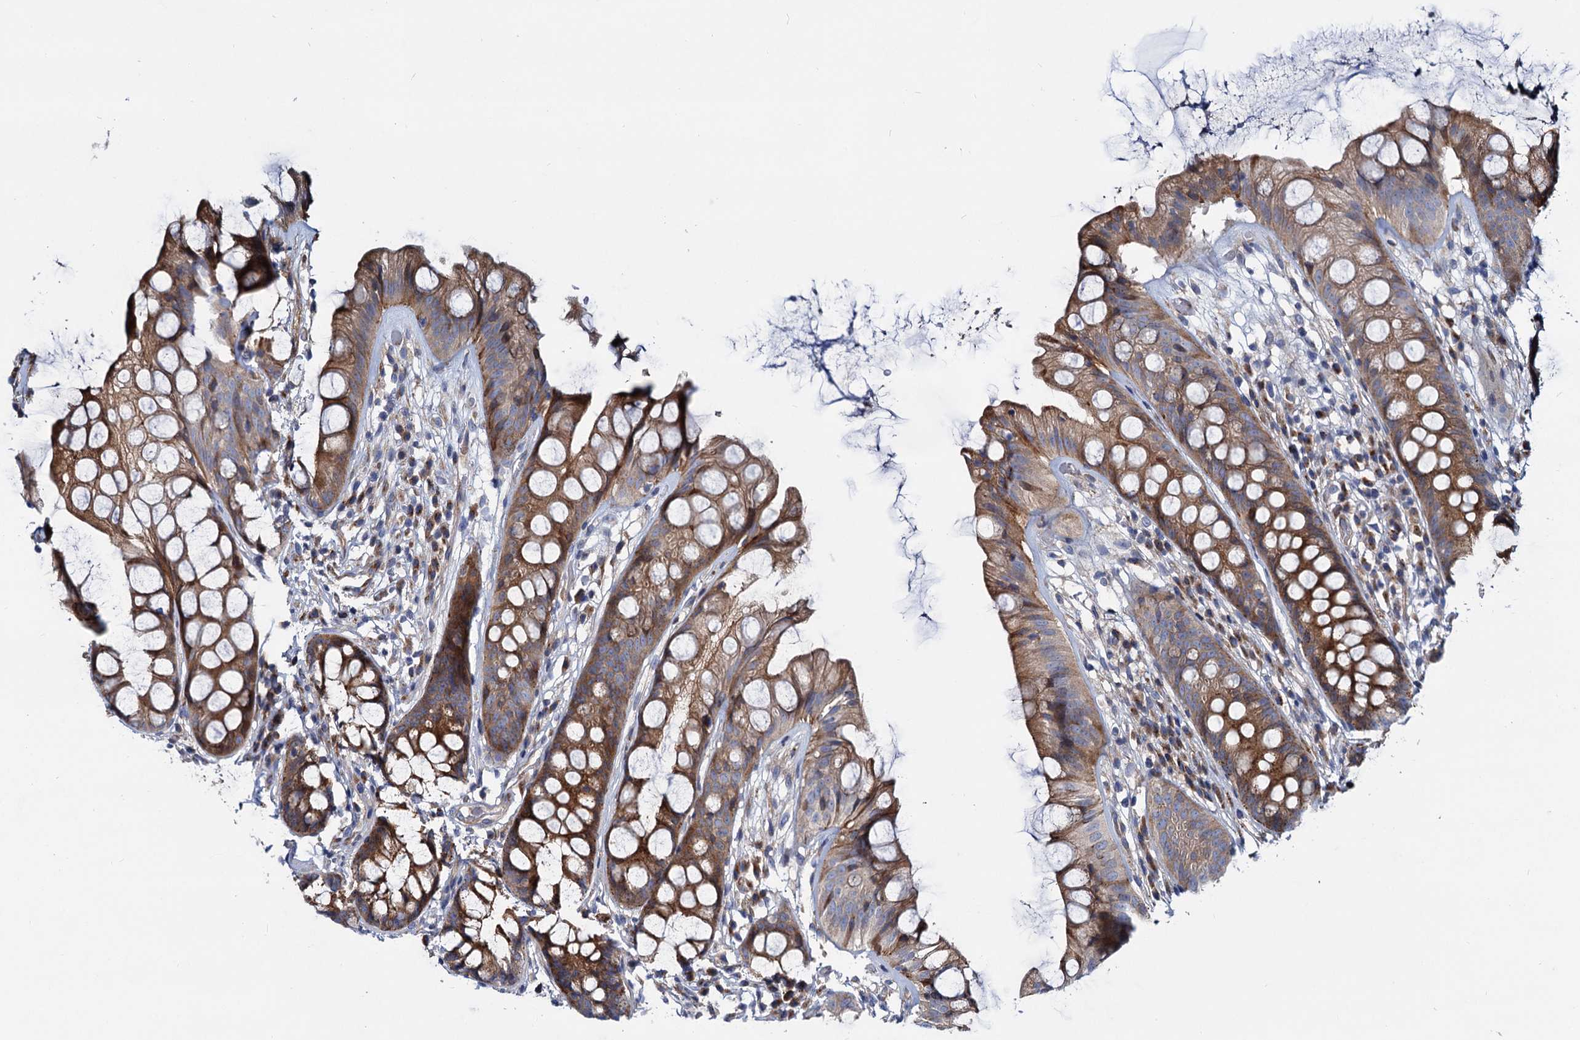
{"staining": {"intensity": "moderate", "quantity": ">75%", "location": "cytoplasmic/membranous"}, "tissue": "rectum", "cell_type": "Glandular cells", "image_type": "normal", "snomed": [{"axis": "morphology", "description": "Normal tissue, NOS"}, {"axis": "topography", "description": "Rectum"}], "caption": "Immunohistochemical staining of unremarkable rectum shows >75% levels of moderate cytoplasmic/membranous protein positivity in approximately >75% of glandular cells. (Stains: DAB in brown, nuclei in blue, Microscopy: brightfield microscopy at high magnification).", "gene": "PSEN1", "patient": {"sex": "male", "age": 74}}